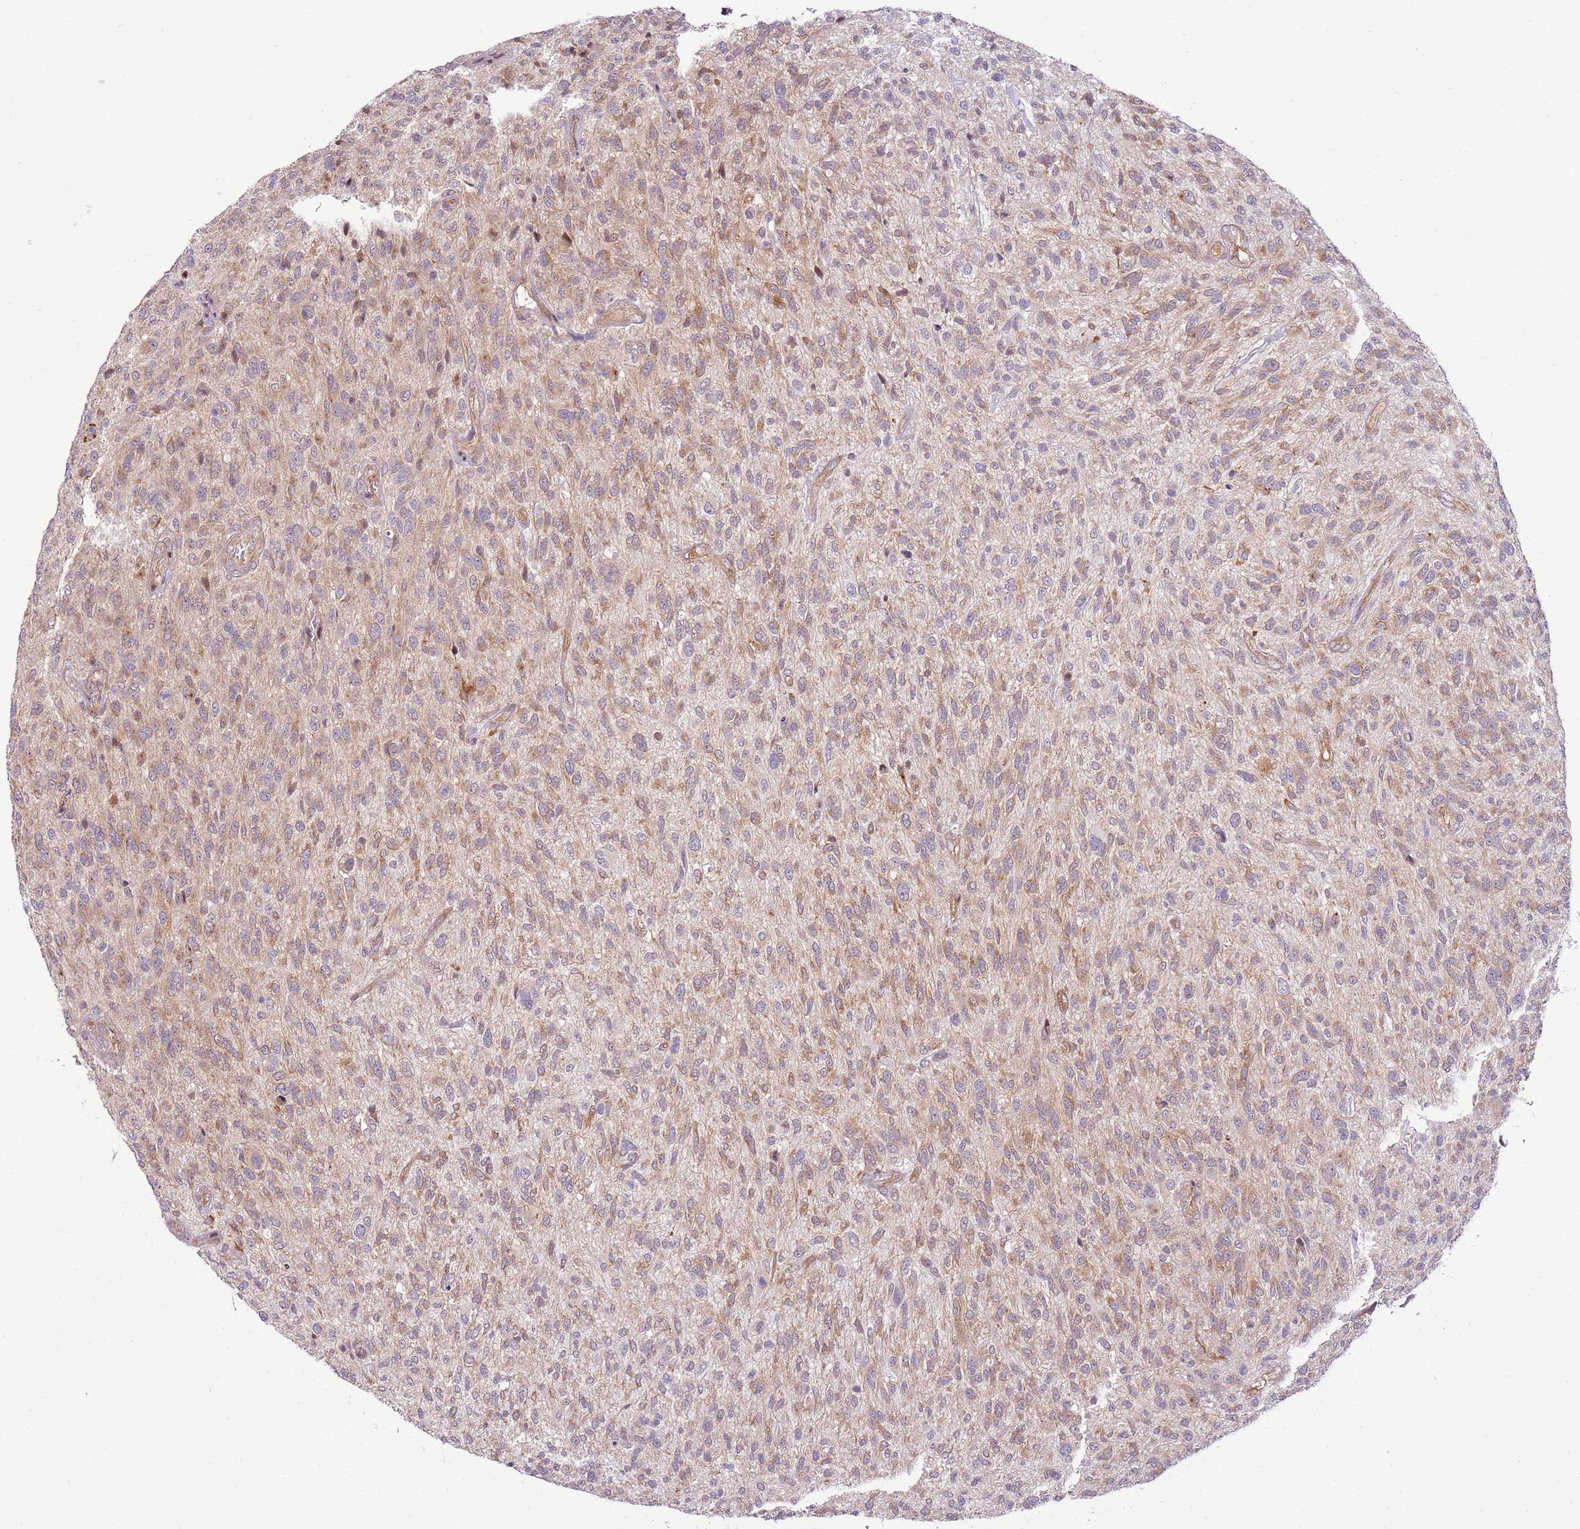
{"staining": {"intensity": "weak", "quantity": "25%-75%", "location": "cytoplasmic/membranous"}, "tissue": "glioma", "cell_type": "Tumor cells", "image_type": "cancer", "snomed": [{"axis": "morphology", "description": "Glioma, malignant, High grade"}, {"axis": "topography", "description": "Brain"}], "caption": "Glioma was stained to show a protein in brown. There is low levels of weak cytoplasmic/membranous positivity in approximately 25%-75% of tumor cells. (Stains: DAB (3,3'-diaminobenzidine) in brown, nuclei in blue, Microscopy: brightfield microscopy at high magnification).", "gene": "SCARA3", "patient": {"sex": "male", "age": 47}}